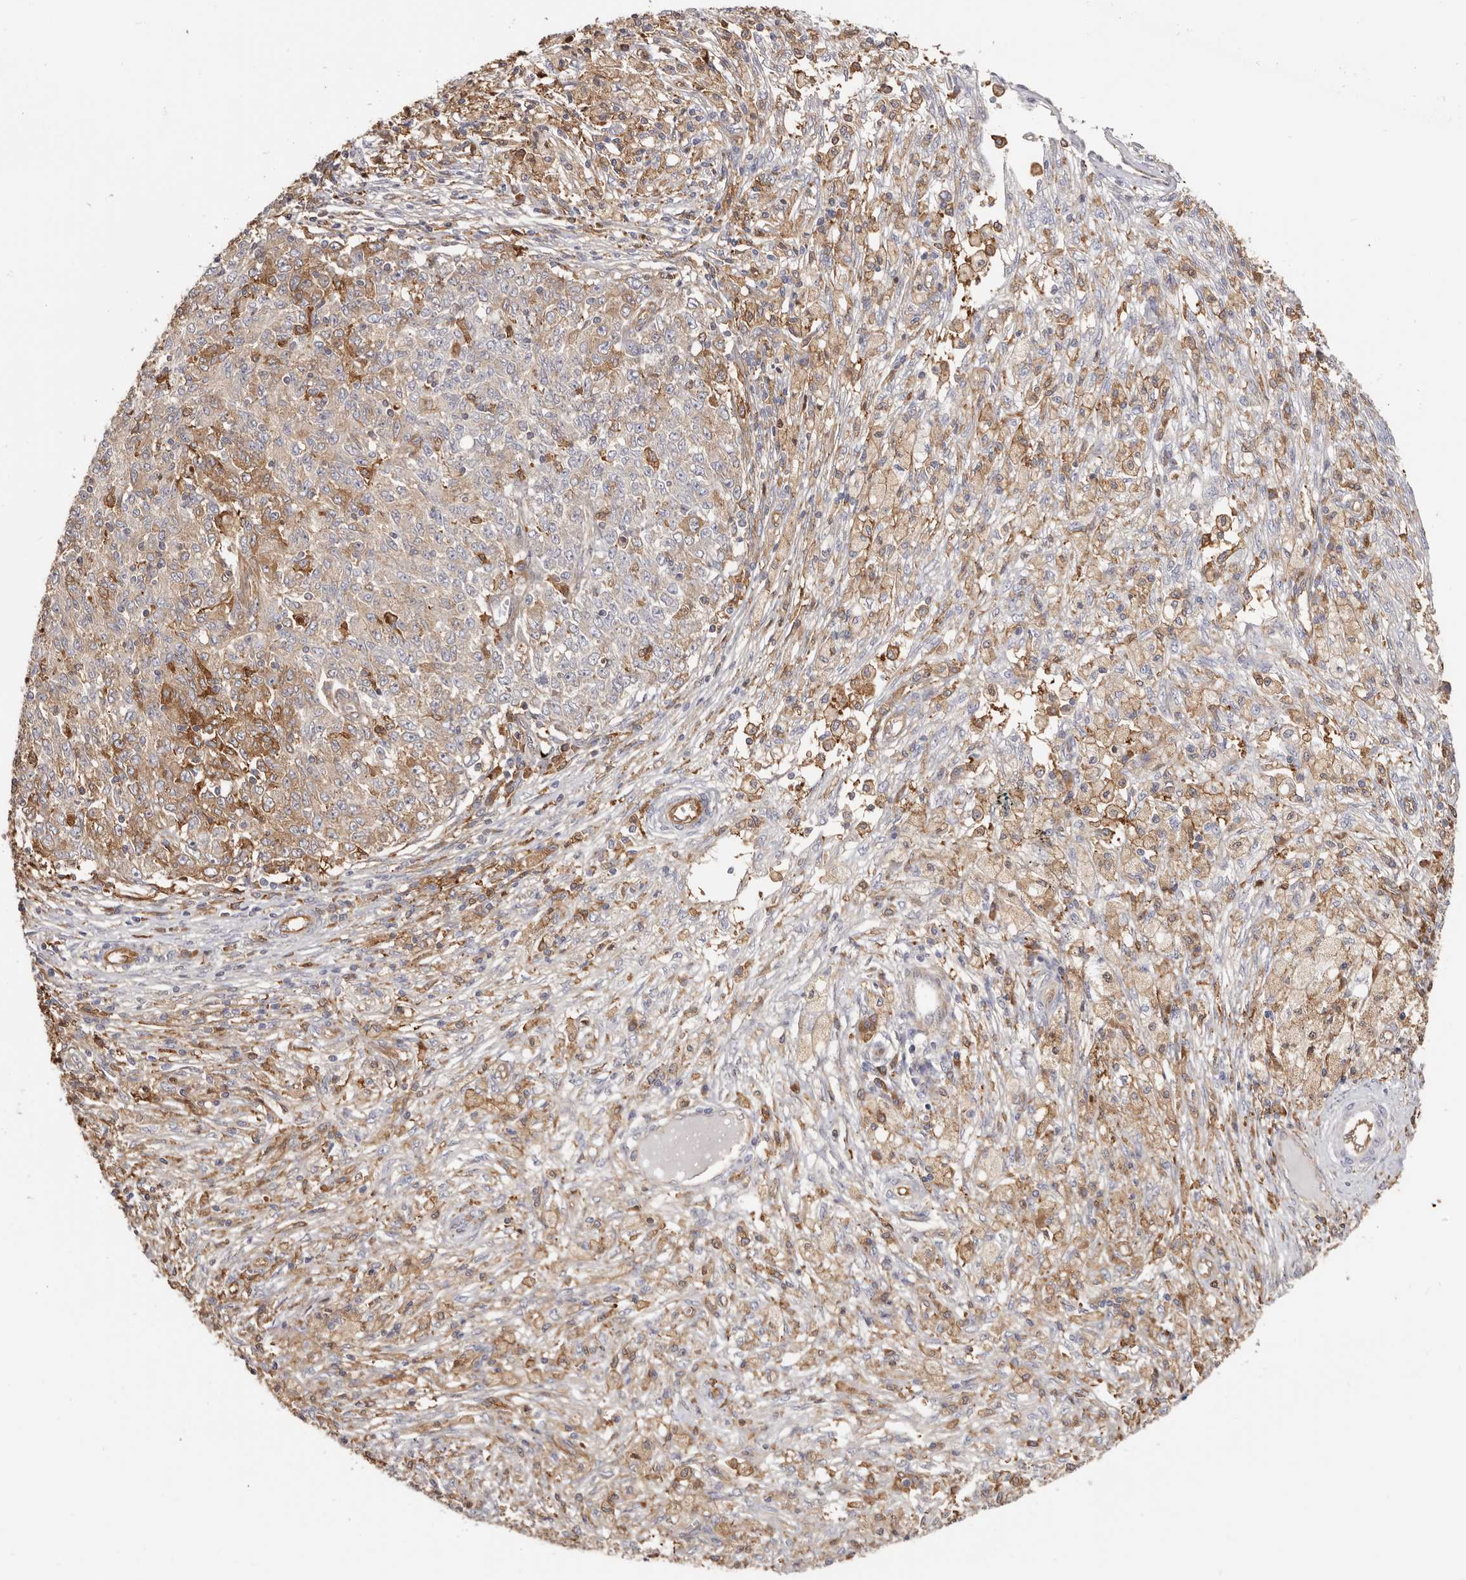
{"staining": {"intensity": "moderate", "quantity": "25%-75%", "location": "cytoplasmic/membranous"}, "tissue": "ovarian cancer", "cell_type": "Tumor cells", "image_type": "cancer", "snomed": [{"axis": "morphology", "description": "Carcinoma, endometroid"}, {"axis": "topography", "description": "Ovary"}], "caption": "Ovarian endometroid carcinoma tissue reveals moderate cytoplasmic/membranous staining in approximately 25%-75% of tumor cells, visualized by immunohistochemistry. The protein of interest is shown in brown color, while the nuclei are stained blue.", "gene": "LAP3", "patient": {"sex": "female", "age": 42}}